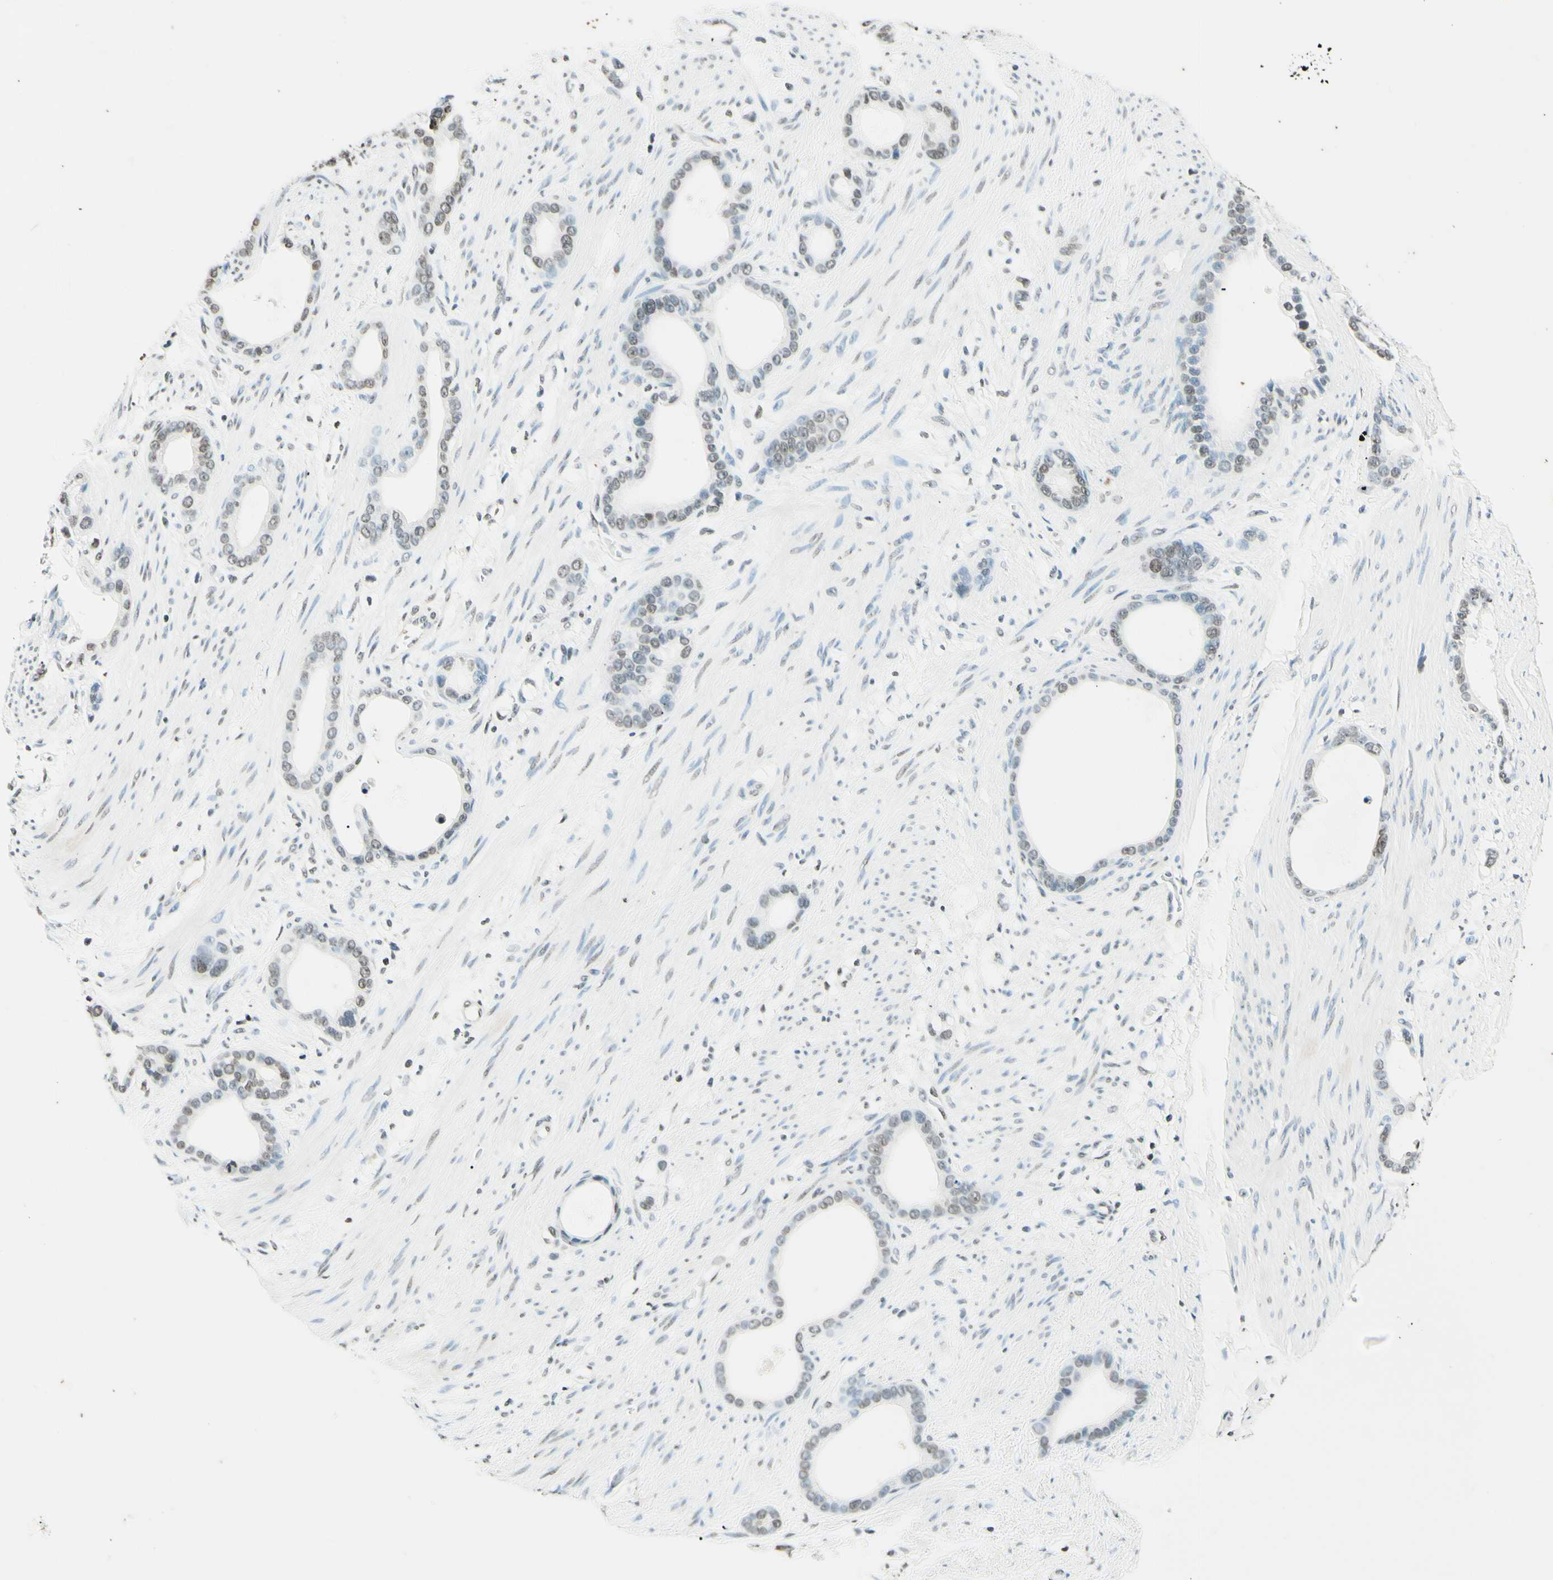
{"staining": {"intensity": "weak", "quantity": "<25%", "location": "nuclear"}, "tissue": "stomach cancer", "cell_type": "Tumor cells", "image_type": "cancer", "snomed": [{"axis": "morphology", "description": "Adenocarcinoma, NOS"}, {"axis": "topography", "description": "Stomach"}], "caption": "DAB (3,3'-diaminobenzidine) immunohistochemical staining of stomach adenocarcinoma shows no significant positivity in tumor cells.", "gene": "MSH2", "patient": {"sex": "female", "age": 75}}